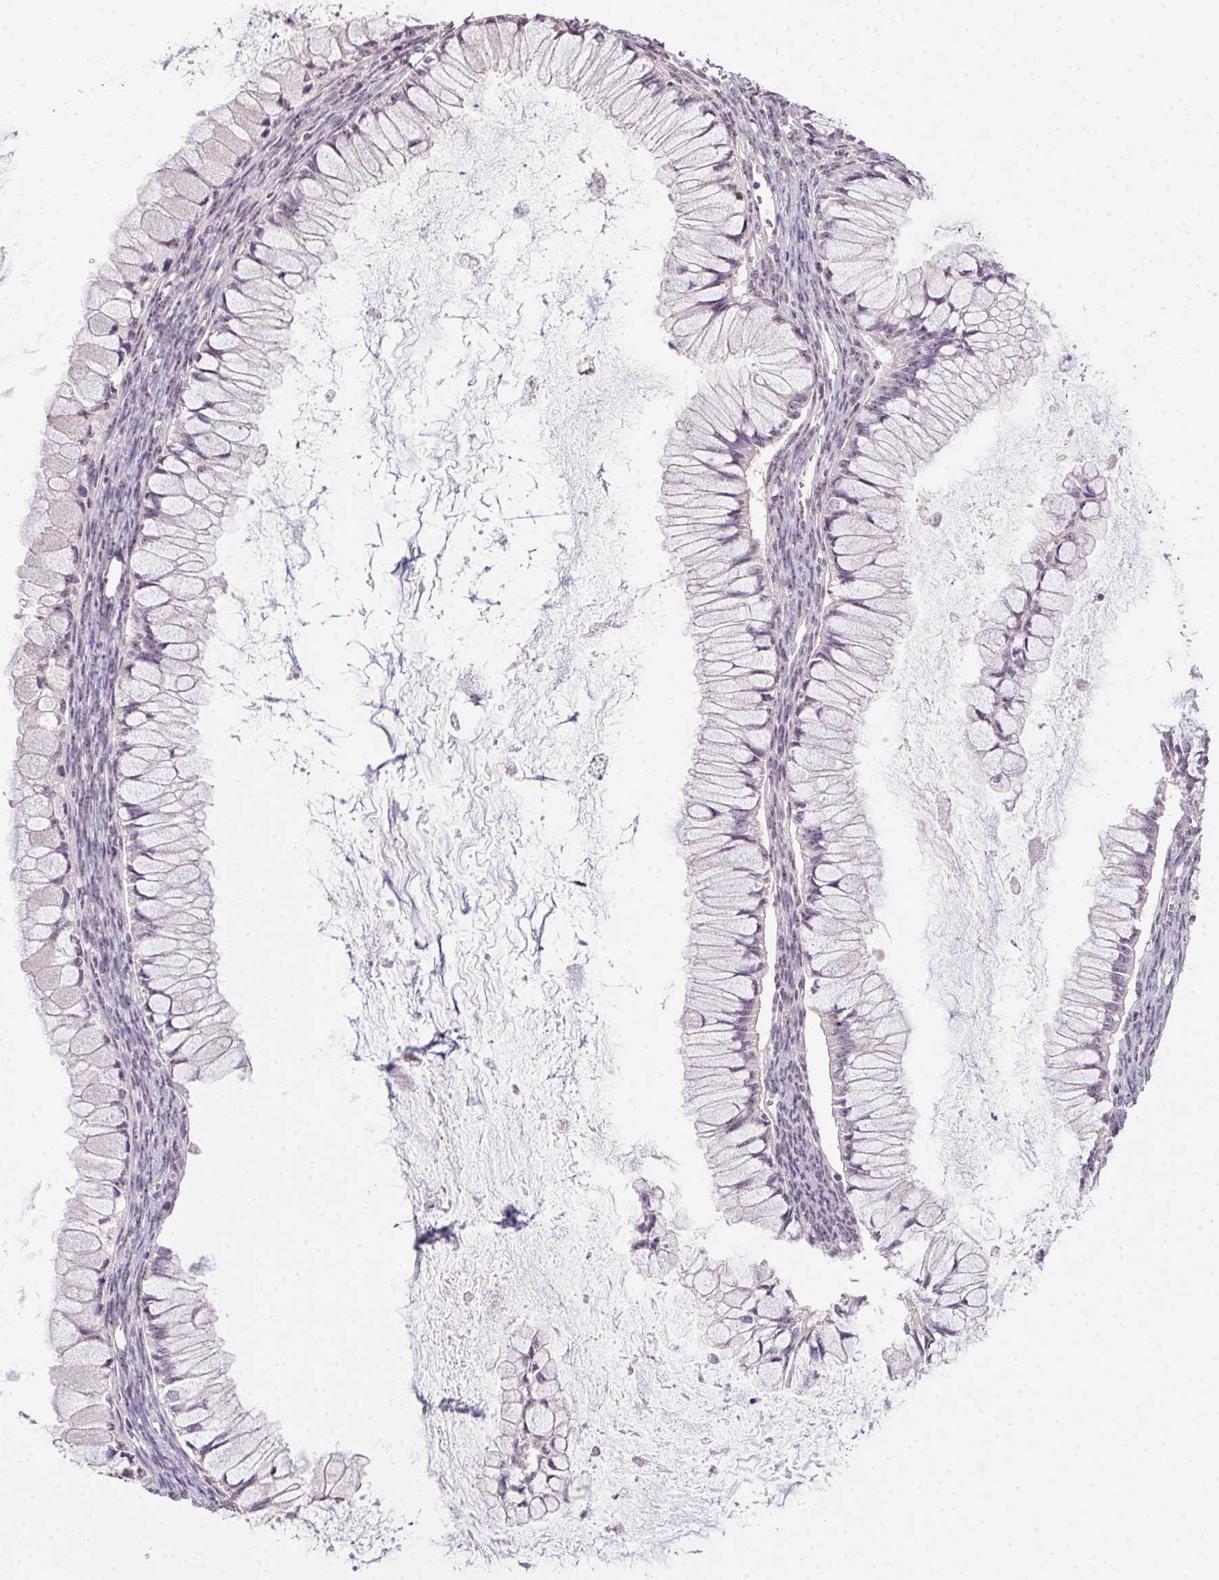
{"staining": {"intensity": "weak", "quantity": "<25%", "location": "nuclear"}, "tissue": "ovarian cancer", "cell_type": "Tumor cells", "image_type": "cancer", "snomed": [{"axis": "morphology", "description": "Cystadenocarcinoma, mucinous, NOS"}, {"axis": "topography", "description": "Ovary"}], "caption": "The photomicrograph reveals no significant positivity in tumor cells of mucinous cystadenocarcinoma (ovarian).", "gene": "BATF2", "patient": {"sex": "female", "age": 34}}